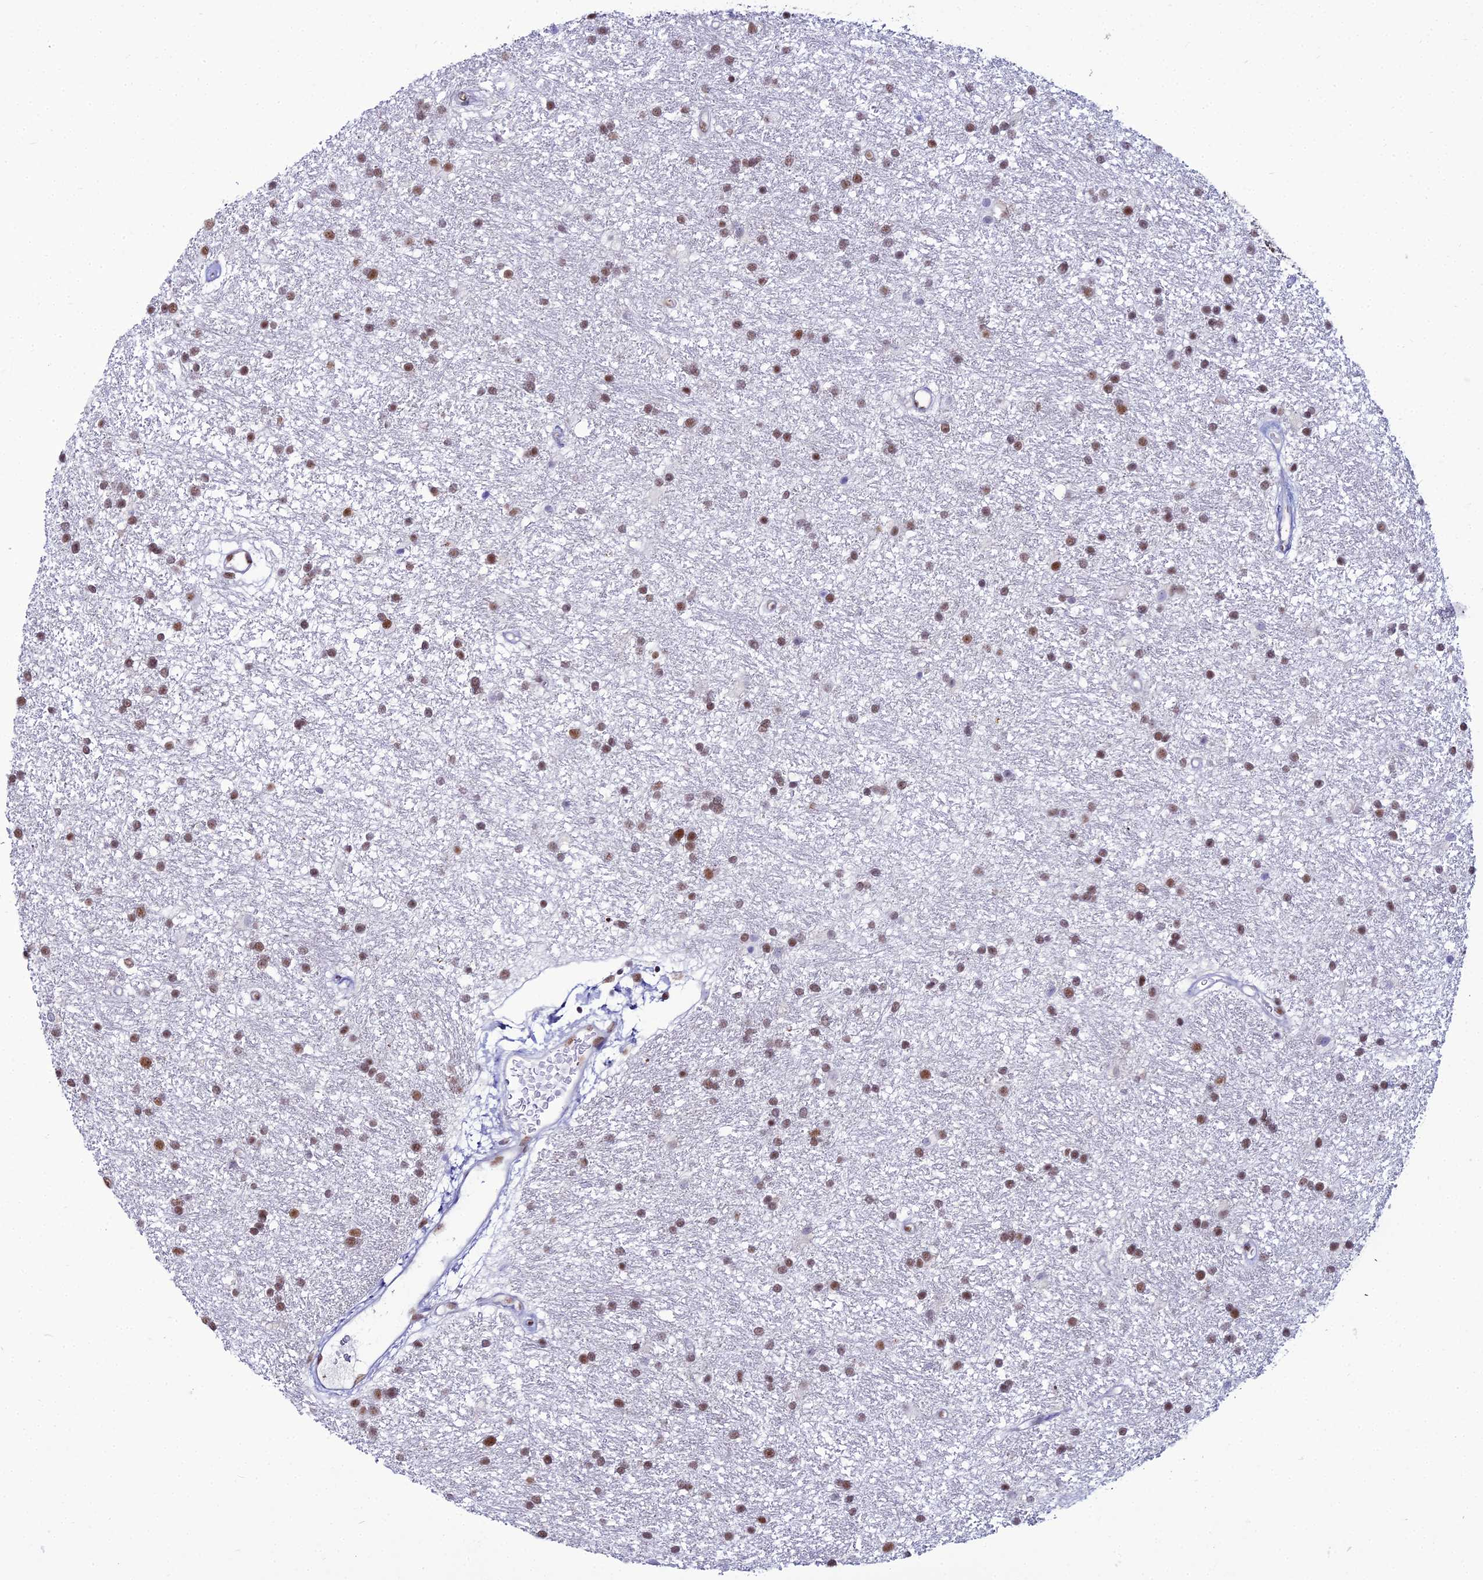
{"staining": {"intensity": "moderate", "quantity": ">75%", "location": "nuclear"}, "tissue": "glioma", "cell_type": "Tumor cells", "image_type": "cancer", "snomed": [{"axis": "morphology", "description": "Glioma, malignant, High grade"}, {"axis": "topography", "description": "Brain"}], "caption": "There is medium levels of moderate nuclear staining in tumor cells of malignant glioma (high-grade), as demonstrated by immunohistochemical staining (brown color).", "gene": "RBM12", "patient": {"sex": "male", "age": 77}}